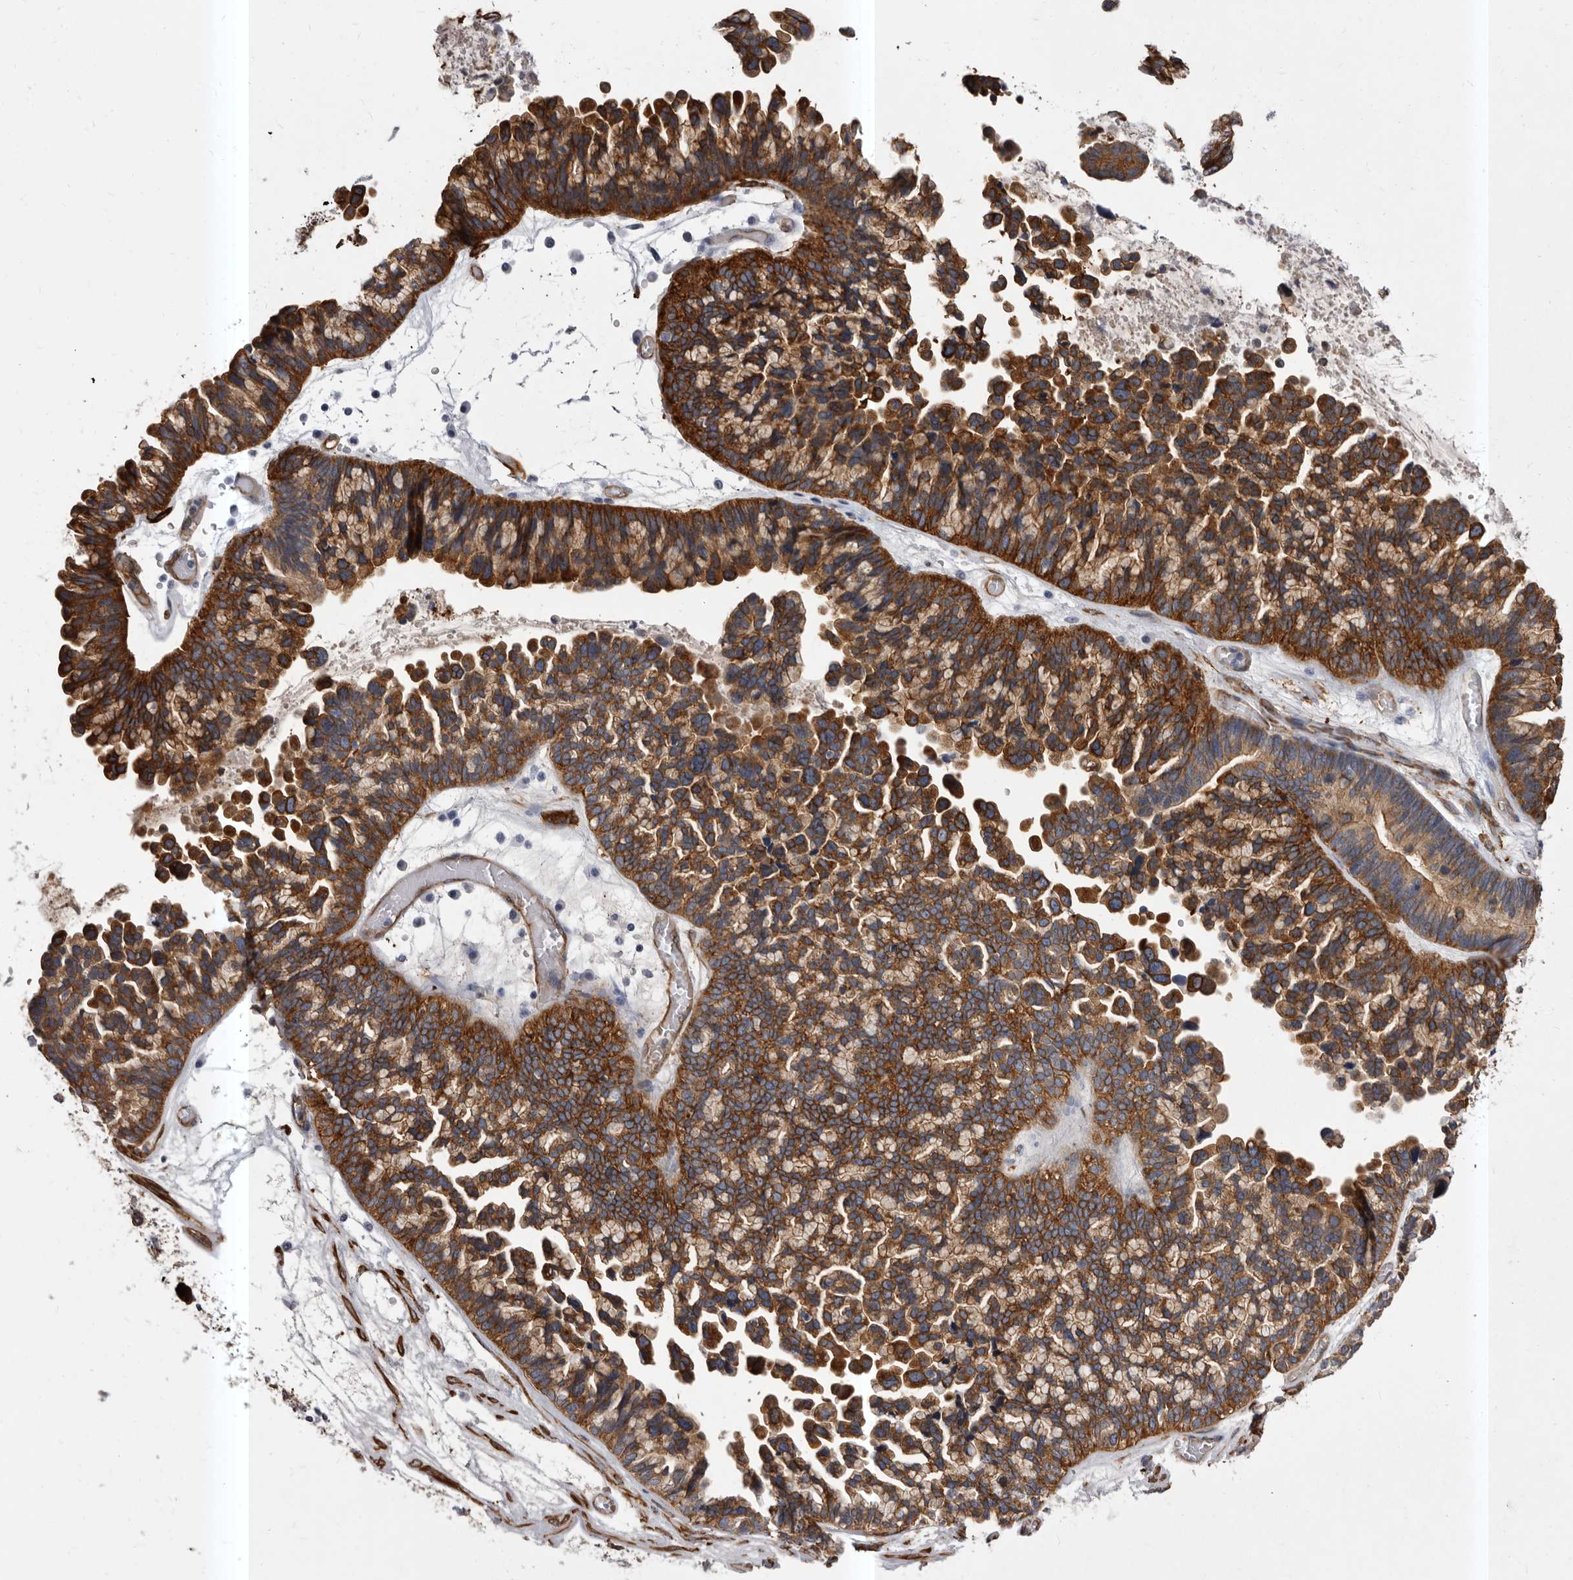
{"staining": {"intensity": "strong", "quantity": ">75%", "location": "cytoplasmic/membranous"}, "tissue": "ovarian cancer", "cell_type": "Tumor cells", "image_type": "cancer", "snomed": [{"axis": "morphology", "description": "Cystadenocarcinoma, serous, NOS"}, {"axis": "topography", "description": "Ovary"}], "caption": "Human ovarian serous cystadenocarcinoma stained for a protein (brown) exhibits strong cytoplasmic/membranous positive staining in approximately >75% of tumor cells.", "gene": "ENAH", "patient": {"sex": "female", "age": 56}}